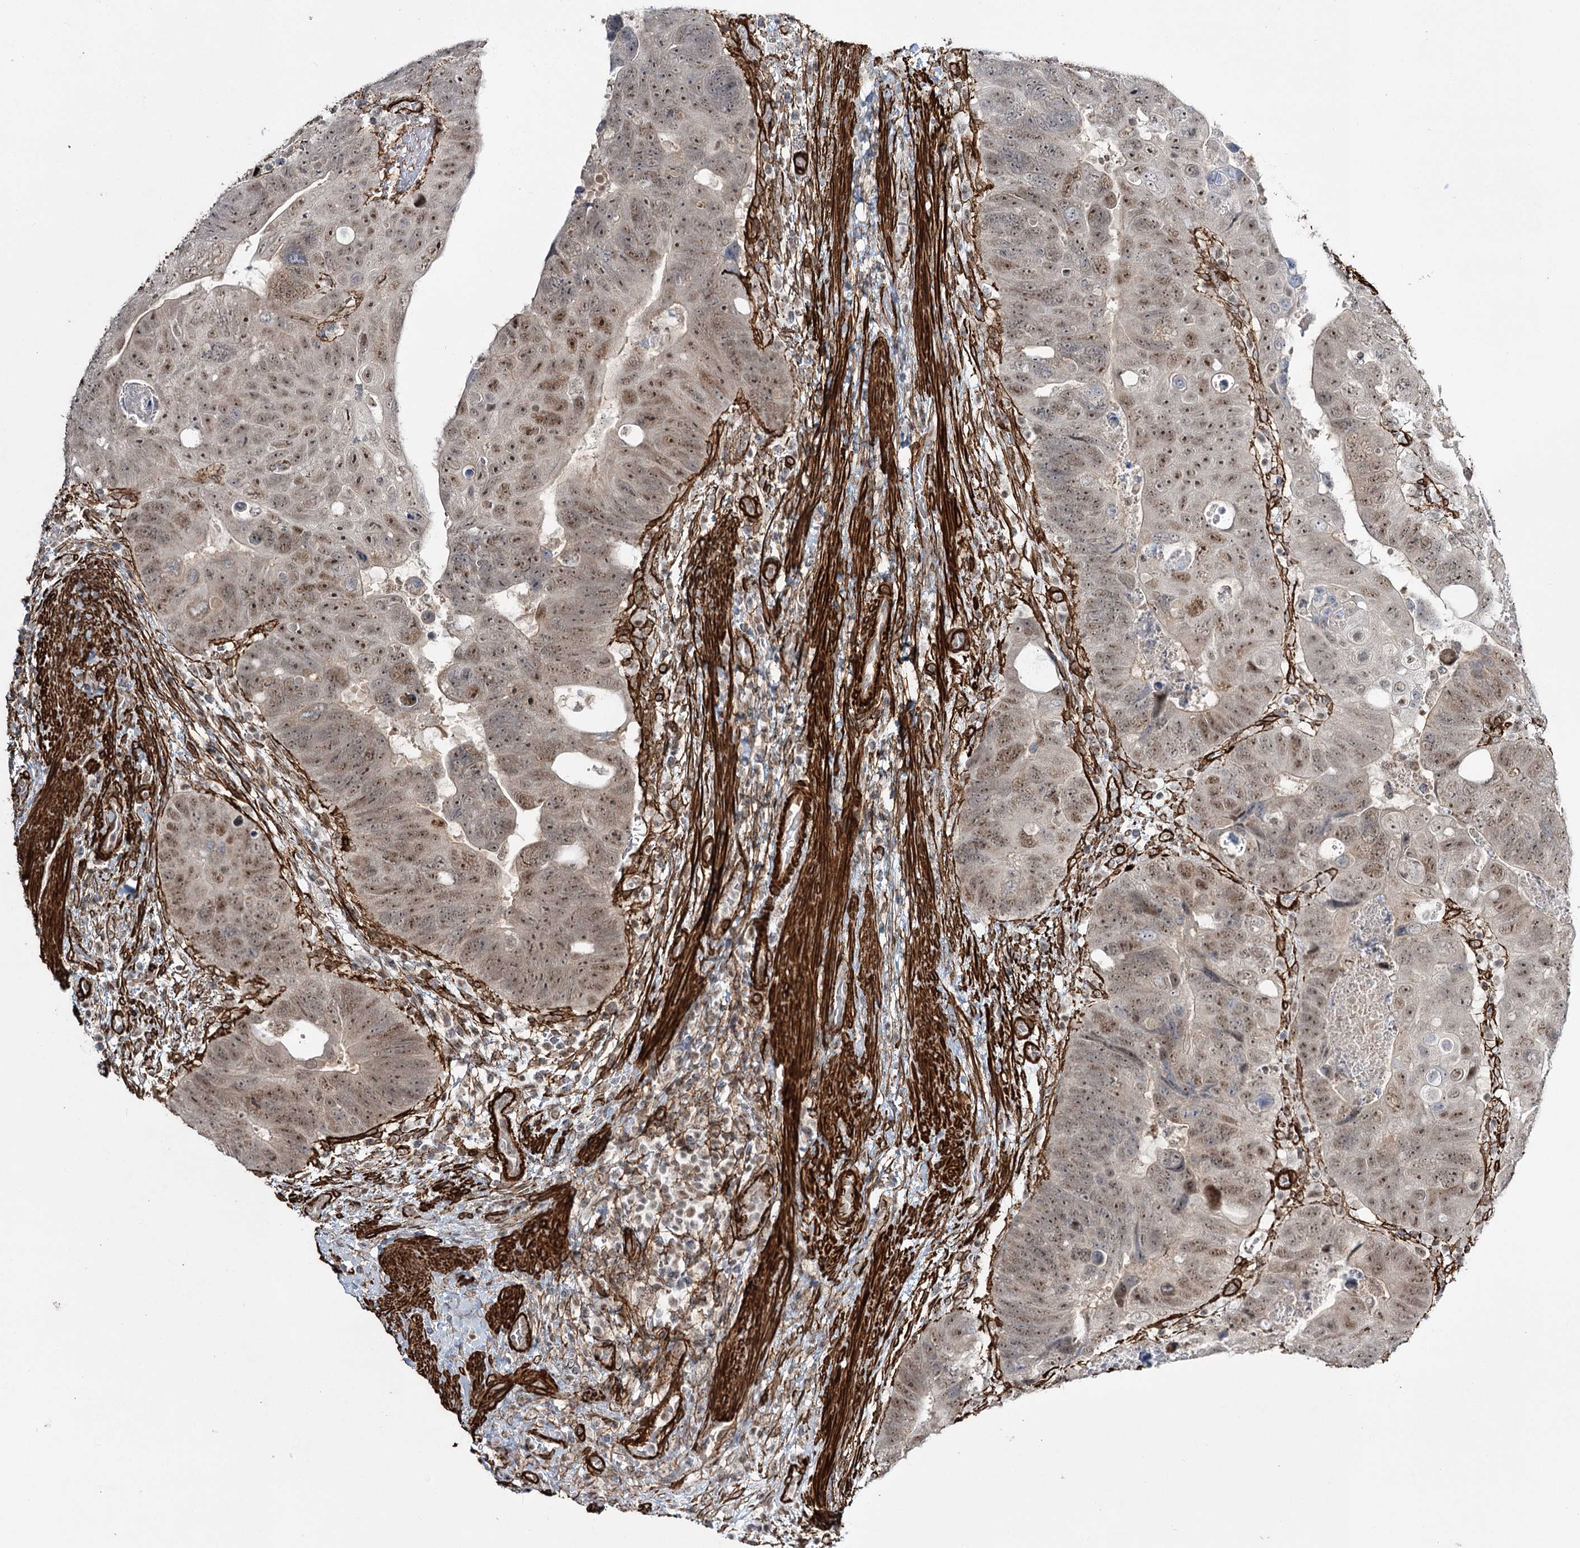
{"staining": {"intensity": "moderate", "quantity": ">75%", "location": "nuclear"}, "tissue": "colorectal cancer", "cell_type": "Tumor cells", "image_type": "cancer", "snomed": [{"axis": "morphology", "description": "Adenocarcinoma, NOS"}, {"axis": "topography", "description": "Rectum"}], "caption": "Colorectal cancer stained with DAB (3,3'-diaminobenzidine) IHC displays medium levels of moderate nuclear staining in about >75% of tumor cells.", "gene": "CWF19L1", "patient": {"sex": "male", "age": 59}}